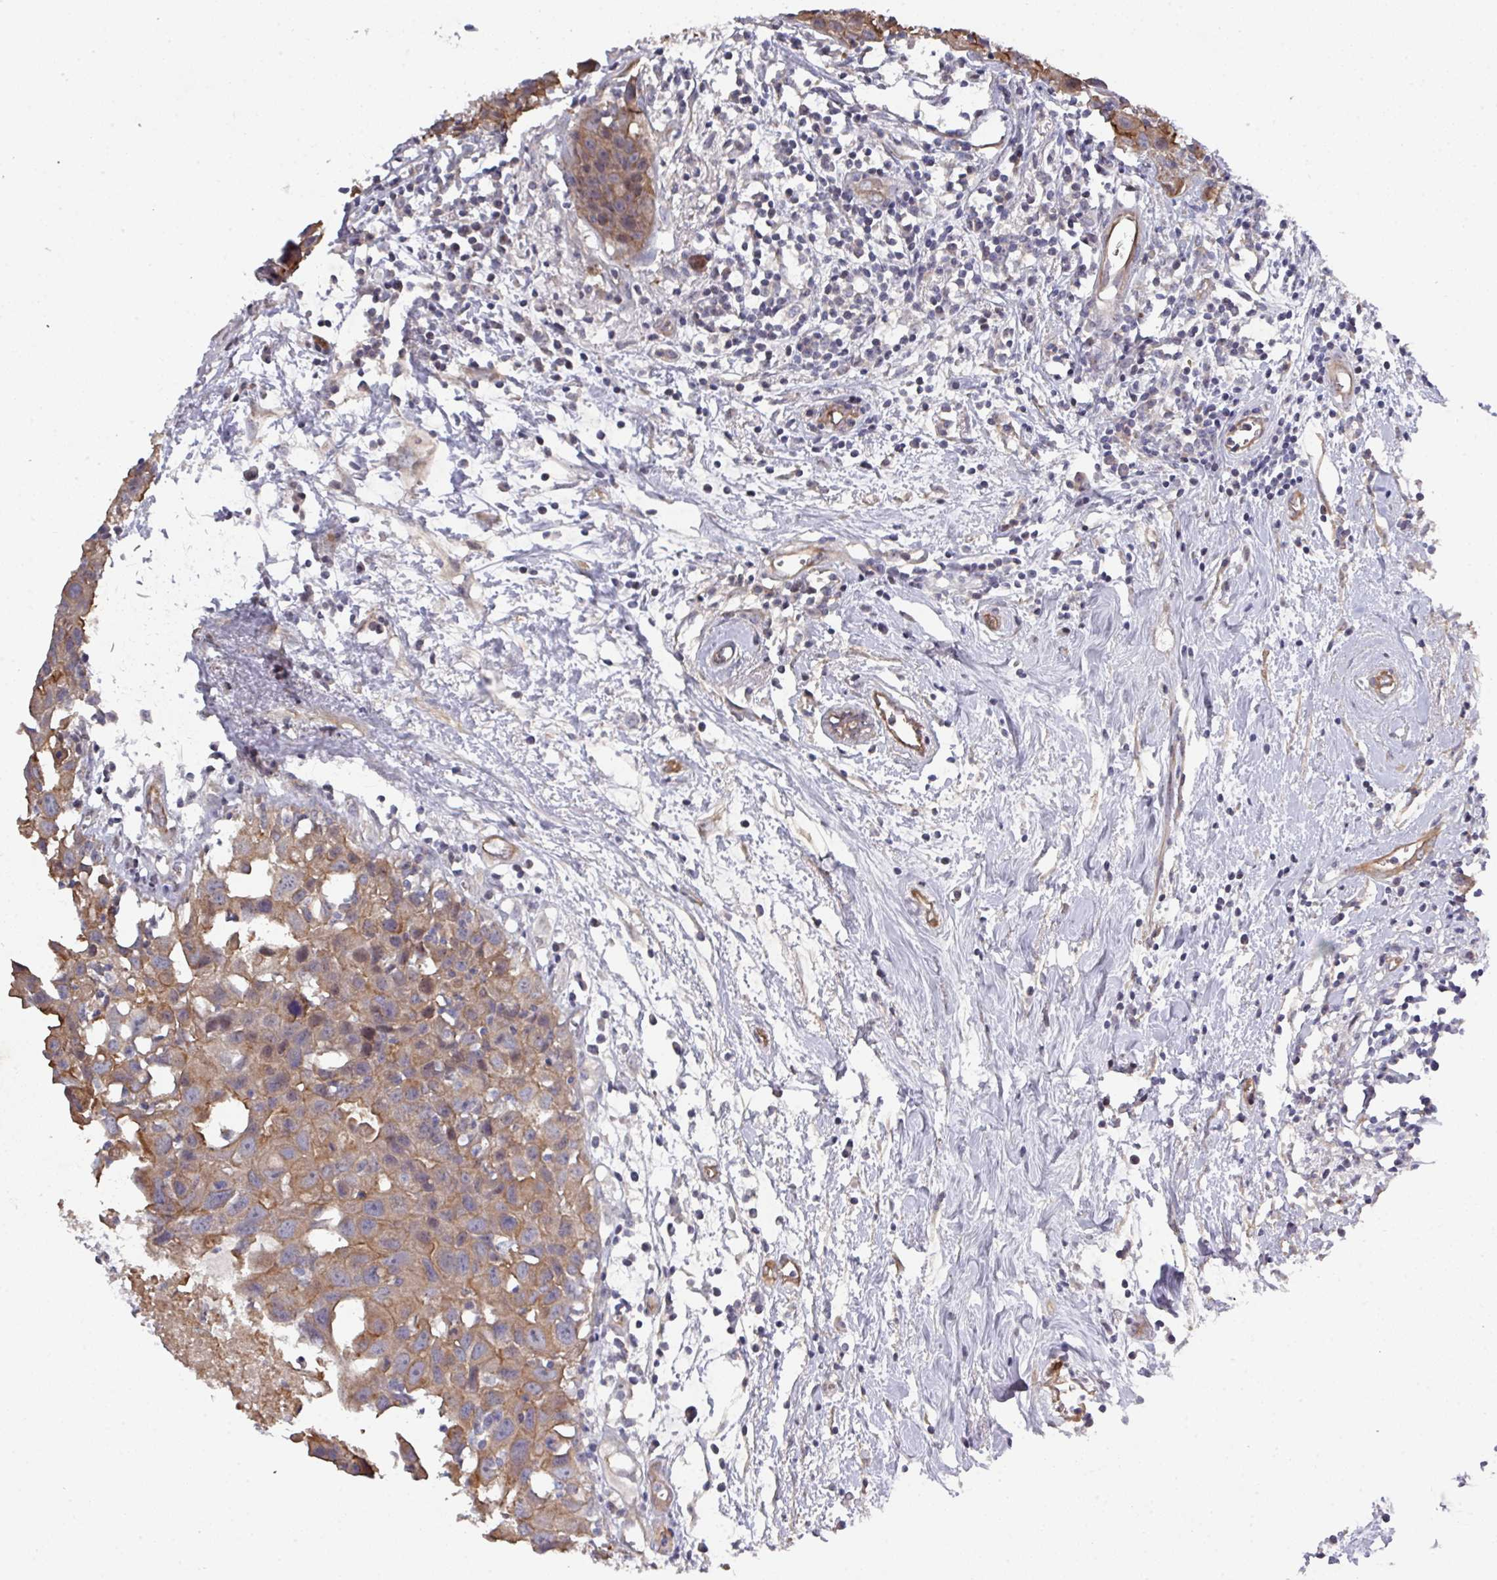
{"staining": {"intensity": "moderate", "quantity": ">75%", "location": "cytoplasmic/membranous"}, "tissue": "breast cancer", "cell_type": "Tumor cells", "image_type": "cancer", "snomed": [{"axis": "morphology", "description": "Carcinoma, NOS"}, {"axis": "topography", "description": "Breast"}], "caption": "A brown stain shows moderate cytoplasmic/membranous positivity of a protein in breast cancer tumor cells. Immunohistochemistry stains the protein in brown and the nuclei are stained blue.", "gene": "PRR5", "patient": {"sex": "female", "age": 60}}